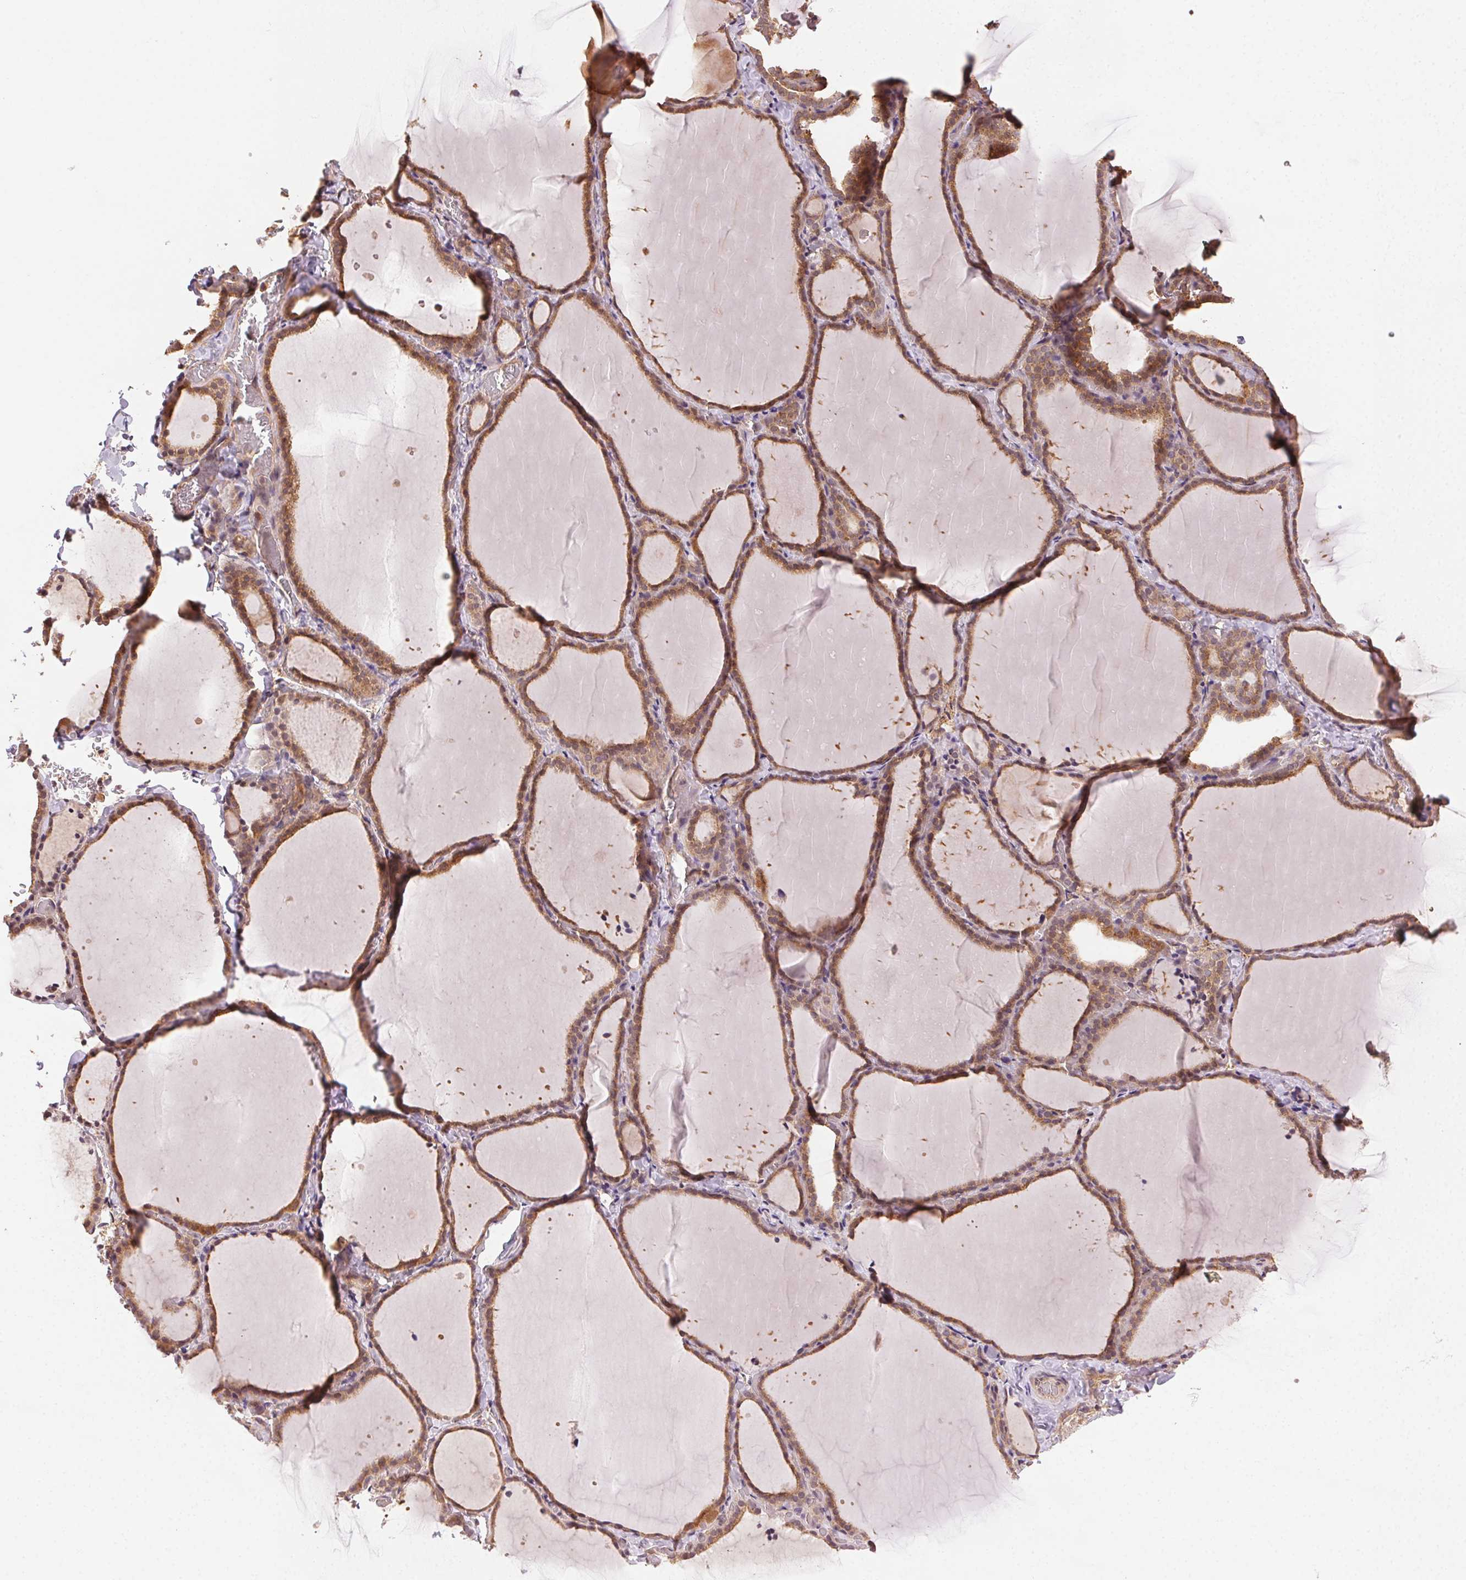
{"staining": {"intensity": "moderate", "quantity": ">75%", "location": "cytoplasmic/membranous"}, "tissue": "thyroid gland", "cell_type": "Glandular cells", "image_type": "normal", "snomed": [{"axis": "morphology", "description": "Normal tissue, NOS"}, {"axis": "topography", "description": "Thyroid gland"}], "caption": "Immunohistochemistry (DAB) staining of unremarkable thyroid gland exhibits moderate cytoplasmic/membranous protein positivity in approximately >75% of glandular cells. The staining was performed using DAB (3,3'-diaminobenzidine), with brown indicating positive protein expression. Nuclei are stained blue with hematoxylin.", "gene": "KLHL15", "patient": {"sex": "female", "age": 22}}